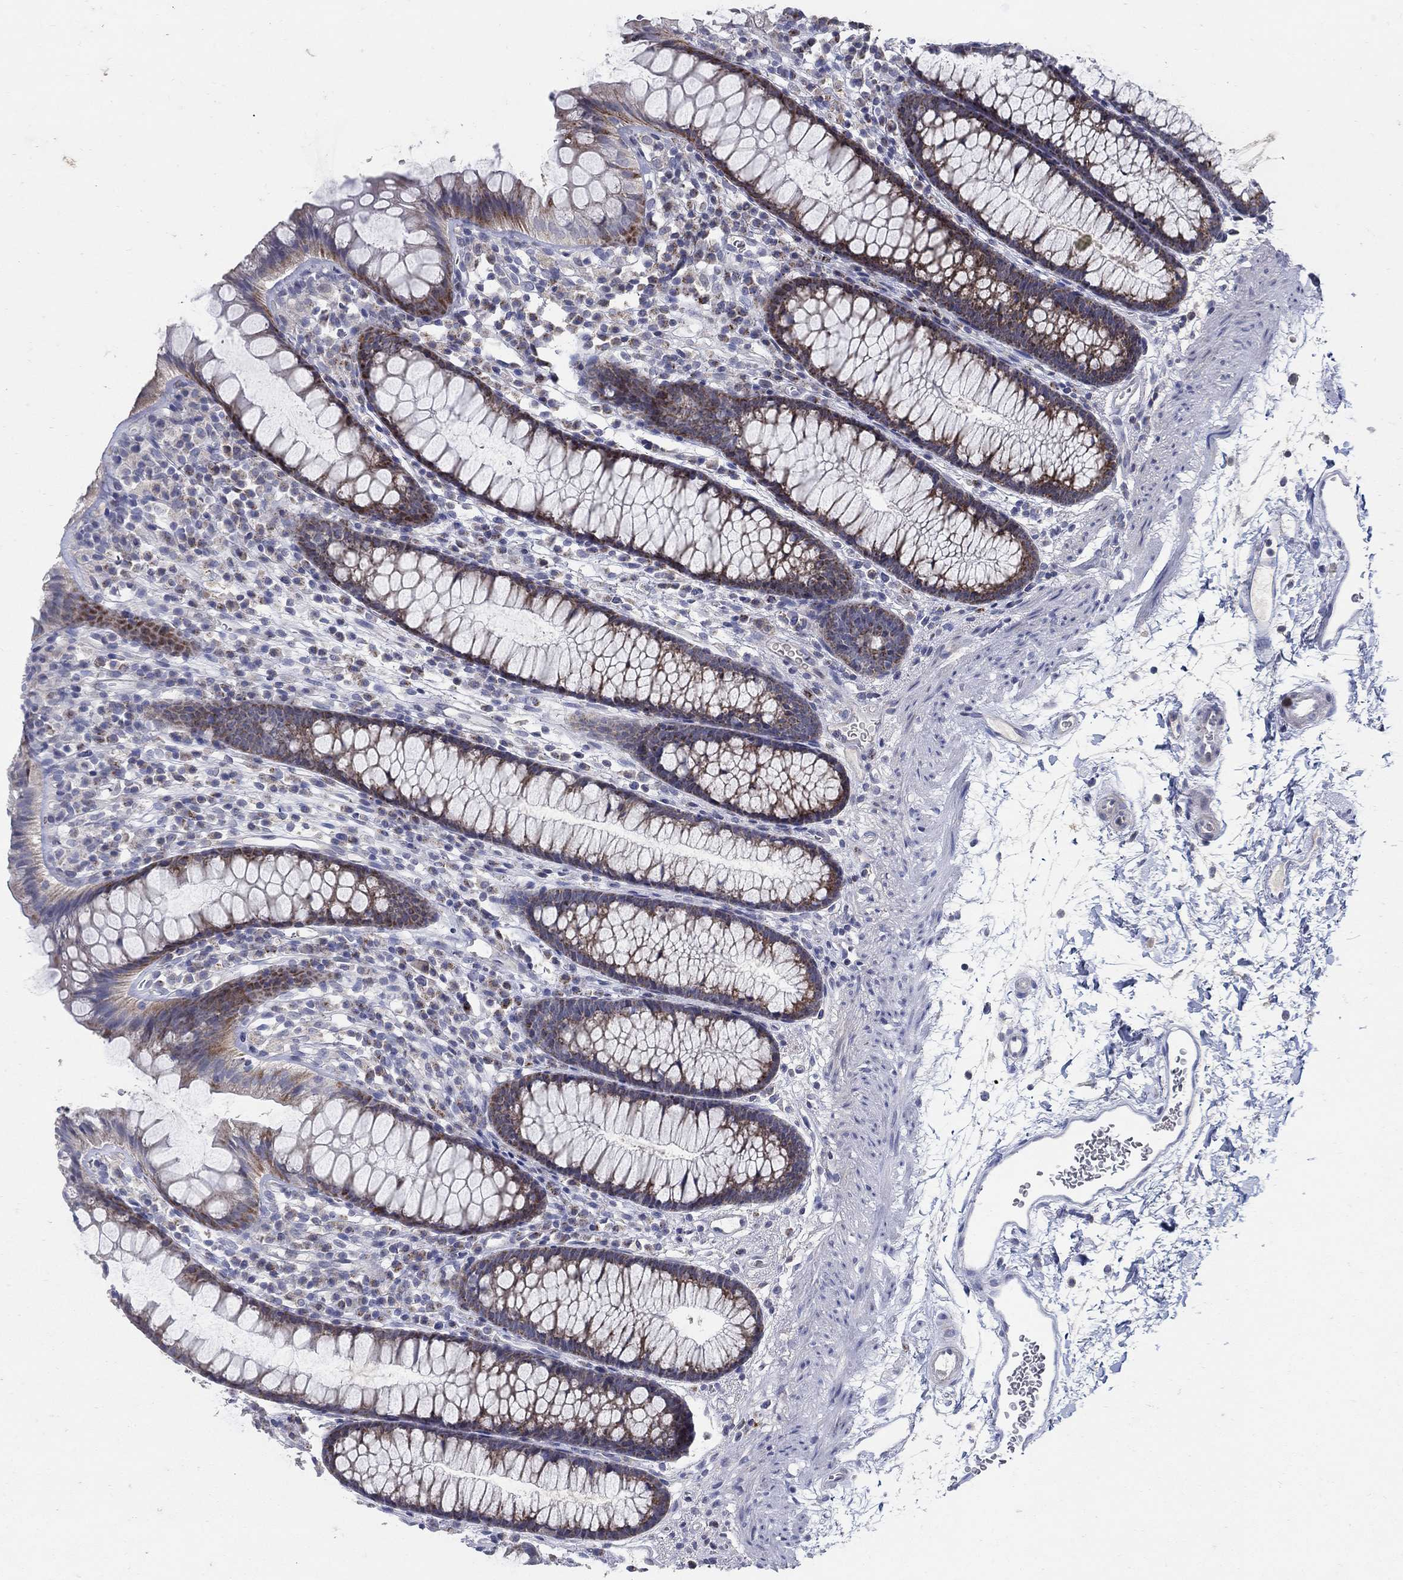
{"staining": {"intensity": "negative", "quantity": "none", "location": "none"}, "tissue": "colon", "cell_type": "Endothelial cells", "image_type": "normal", "snomed": [{"axis": "morphology", "description": "Normal tissue, NOS"}, {"axis": "topography", "description": "Colon"}], "caption": "The micrograph demonstrates no significant staining in endothelial cells of colon. Brightfield microscopy of IHC stained with DAB (brown) and hematoxylin (blue), captured at high magnification.", "gene": "HMX2", "patient": {"sex": "male", "age": 76}}